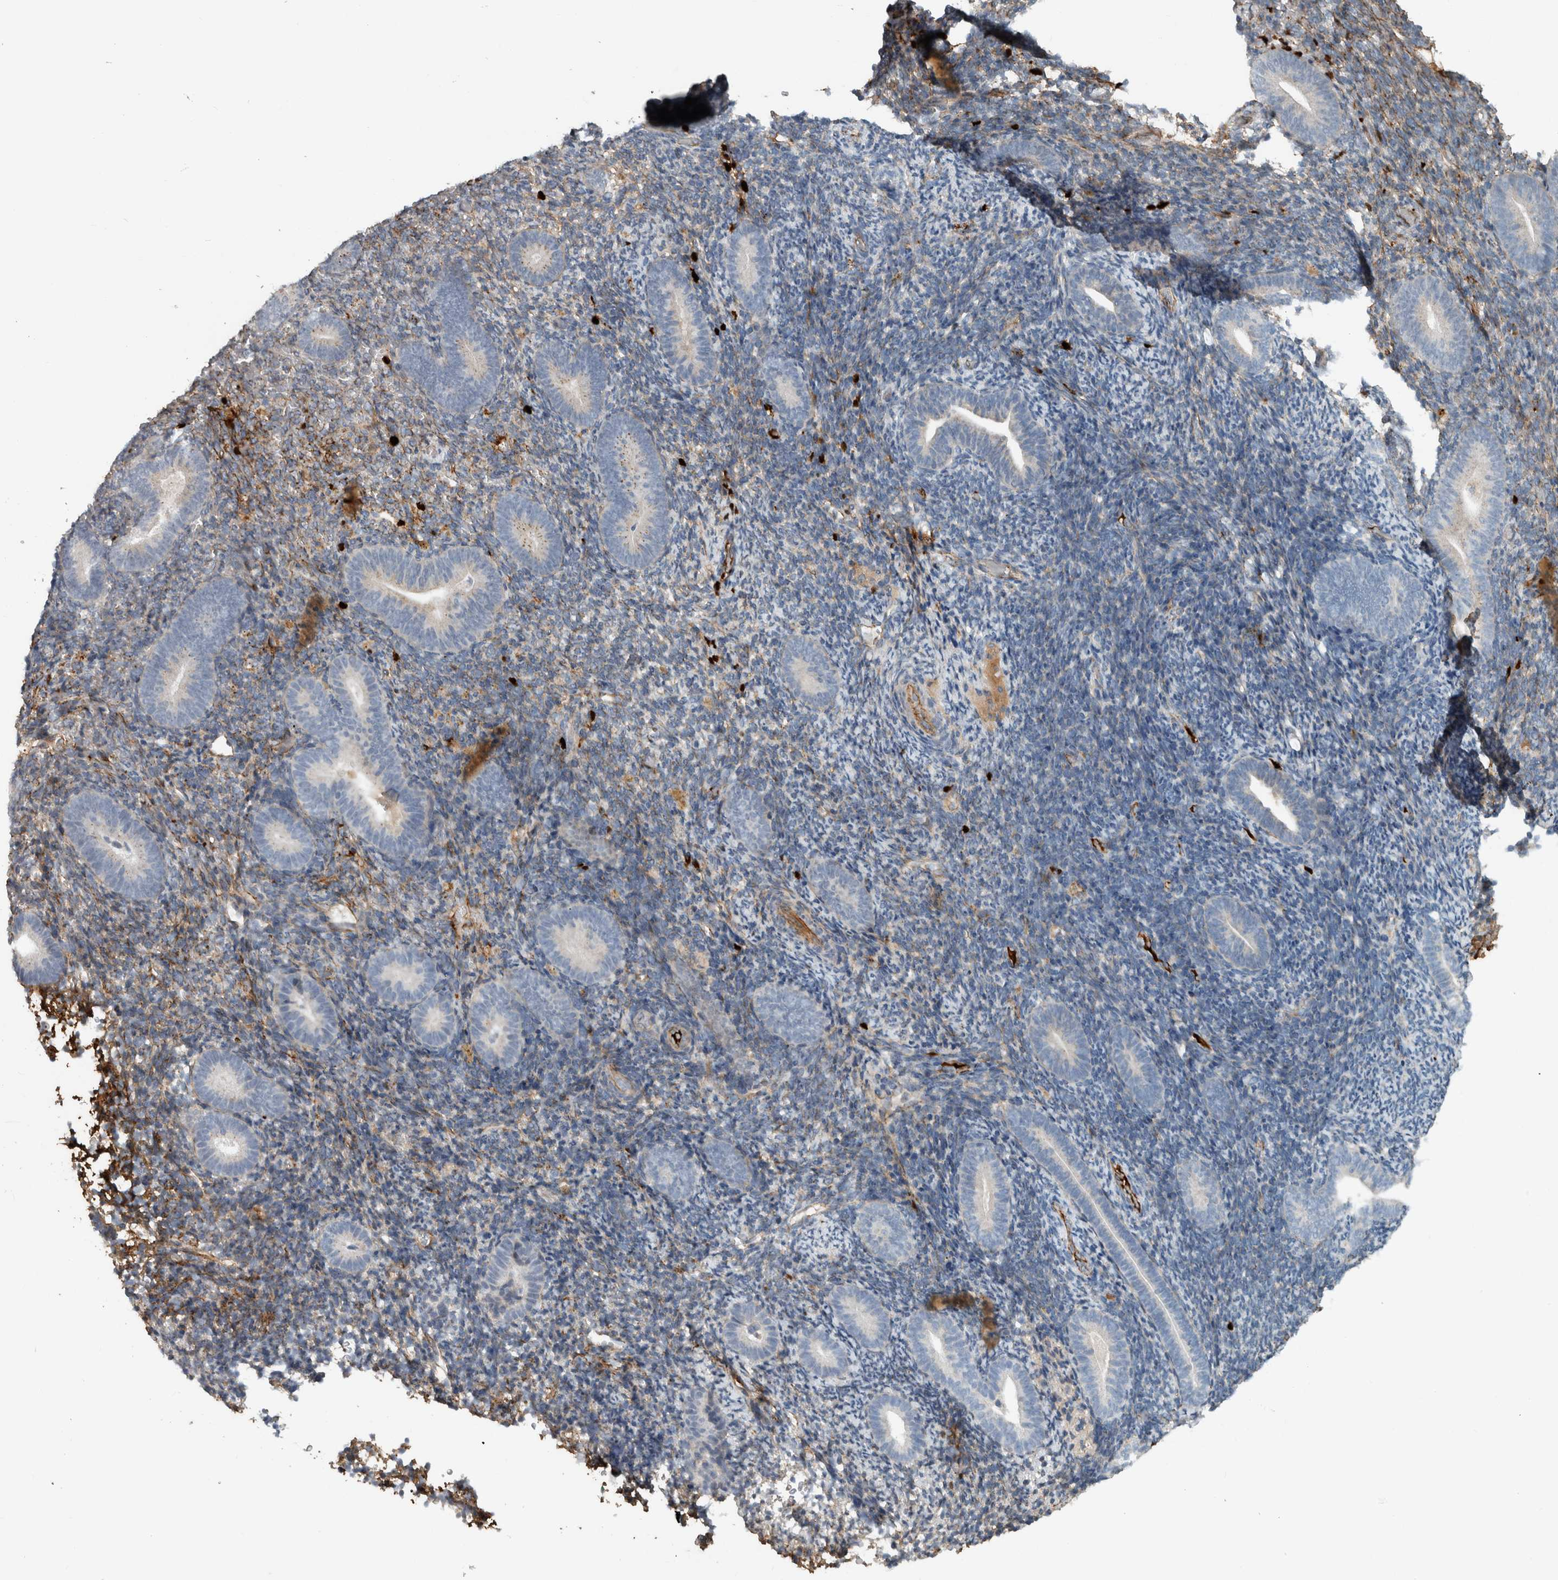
{"staining": {"intensity": "weak", "quantity": "25%-75%", "location": "cytoplasmic/membranous"}, "tissue": "endometrium", "cell_type": "Cells in endometrial stroma", "image_type": "normal", "snomed": [{"axis": "morphology", "description": "Normal tissue, NOS"}, {"axis": "topography", "description": "Endometrium"}], "caption": "The immunohistochemical stain shows weak cytoplasmic/membranous staining in cells in endometrial stroma of unremarkable endometrium. The protein is stained brown, and the nuclei are stained in blue (DAB (3,3'-diaminobenzidine) IHC with brightfield microscopy, high magnification).", "gene": "FN1", "patient": {"sex": "female", "age": 51}}